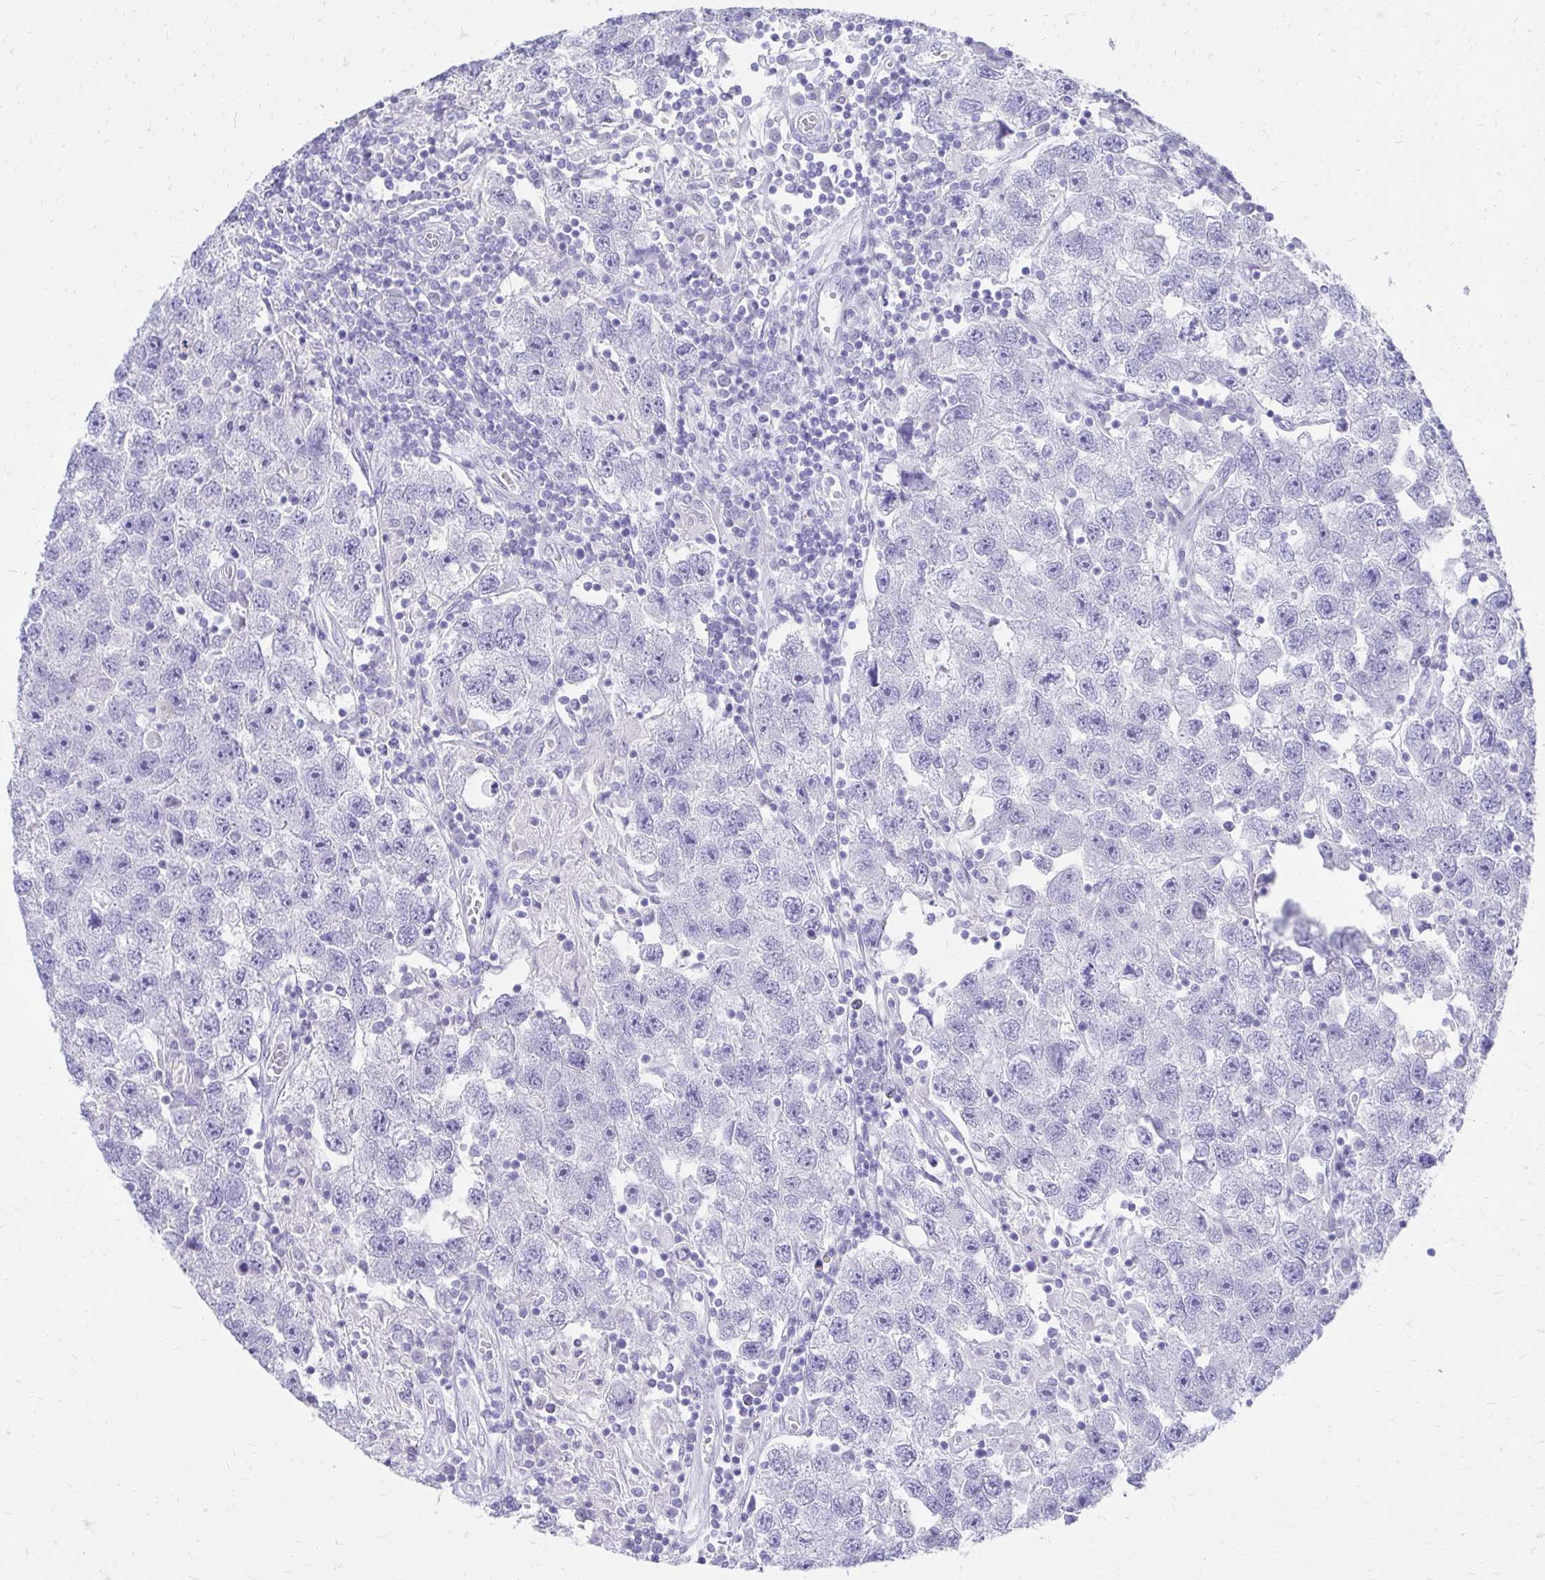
{"staining": {"intensity": "negative", "quantity": "none", "location": "none"}, "tissue": "testis cancer", "cell_type": "Tumor cells", "image_type": "cancer", "snomed": [{"axis": "morphology", "description": "Seminoma, NOS"}, {"axis": "topography", "description": "Testis"}], "caption": "Immunohistochemistry histopathology image of human testis cancer stained for a protein (brown), which shows no staining in tumor cells. (Immunohistochemistry (ihc), brightfield microscopy, high magnification).", "gene": "TNNT1", "patient": {"sex": "male", "age": 26}}